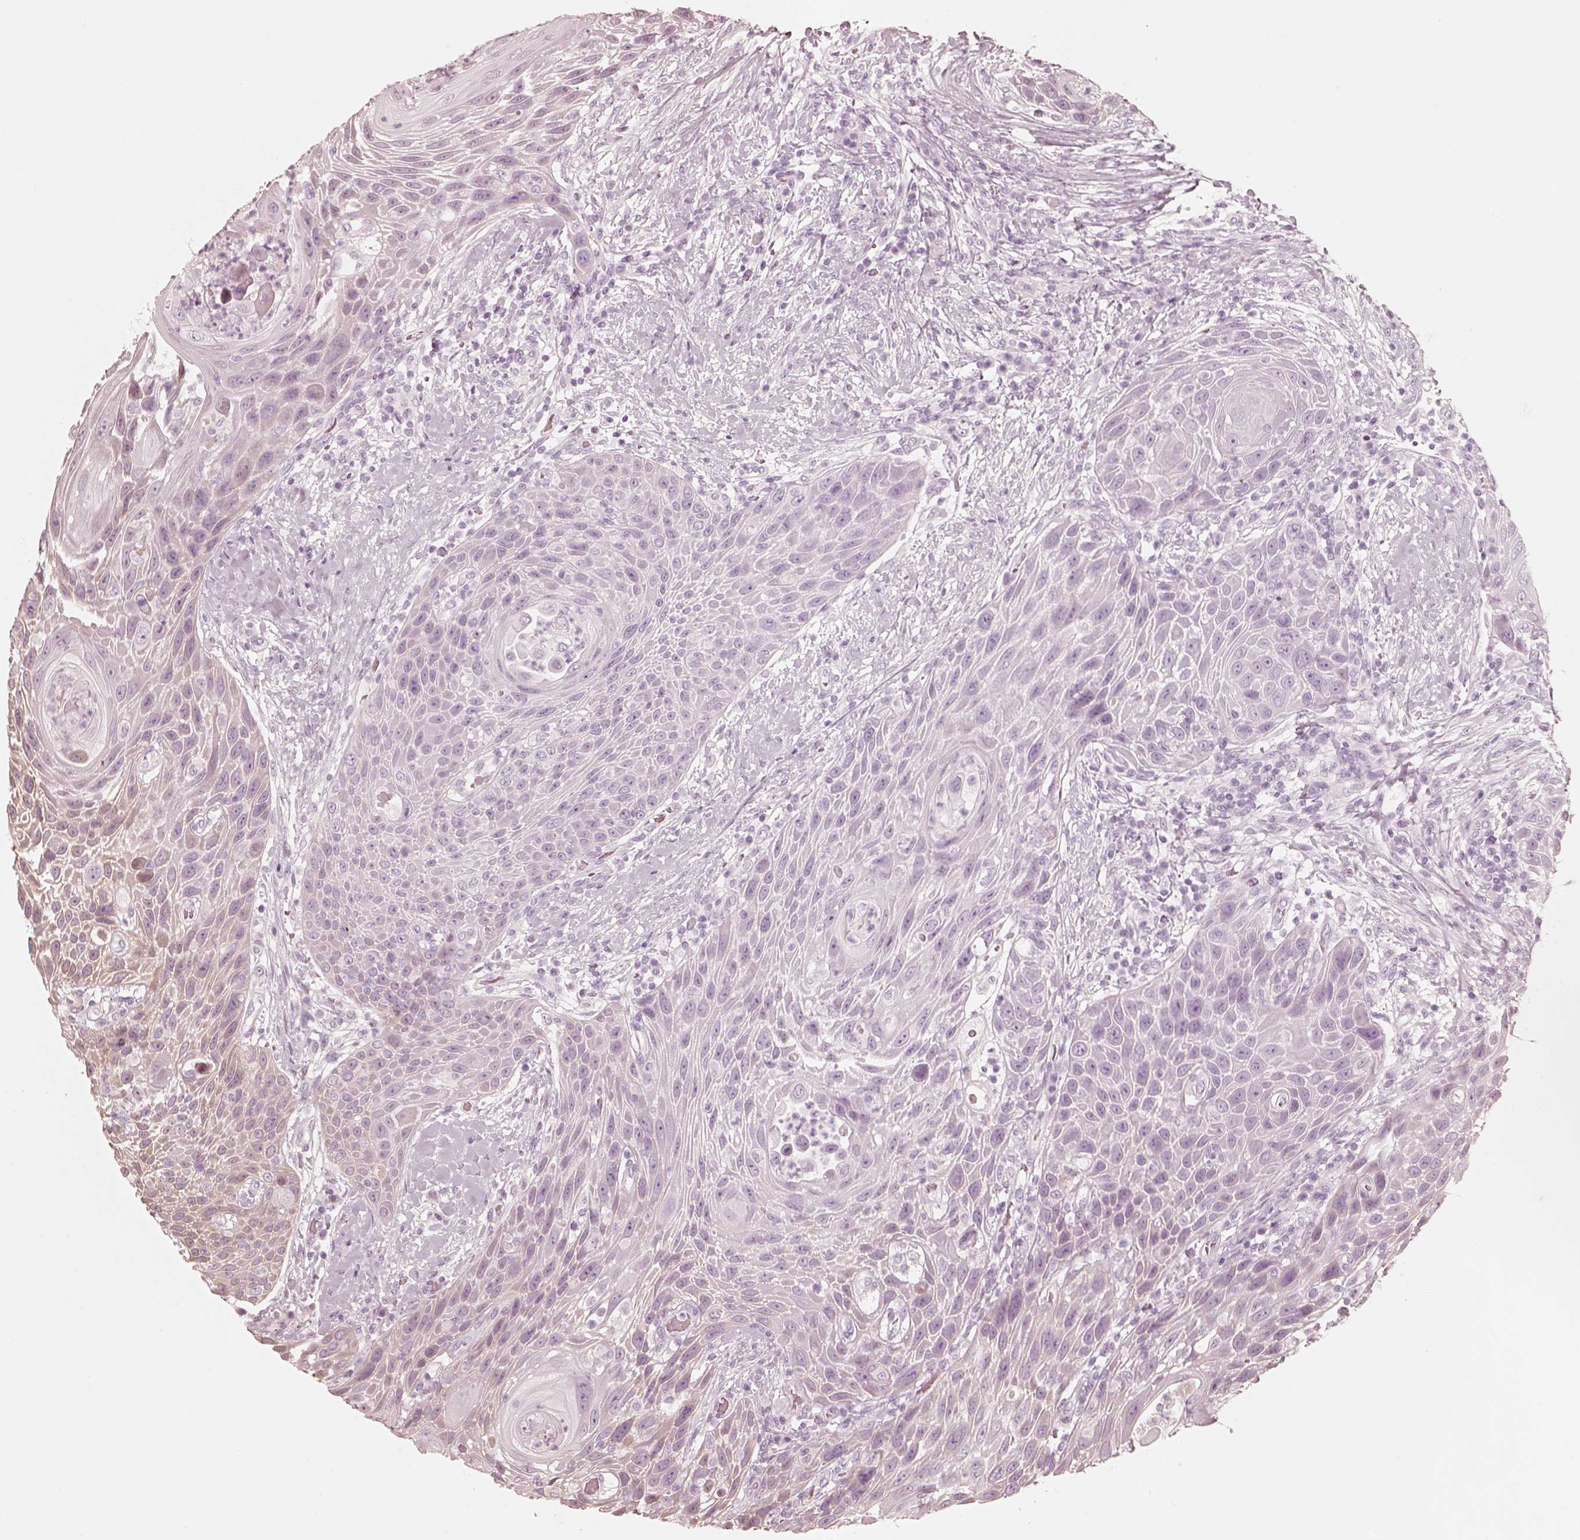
{"staining": {"intensity": "strong", "quantity": "<25%", "location": "cytoplasmic/membranous"}, "tissue": "head and neck cancer", "cell_type": "Tumor cells", "image_type": "cancer", "snomed": [{"axis": "morphology", "description": "Squamous cell carcinoma, NOS"}, {"axis": "topography", "description": "Head-Neck"}], "caption": "A brown stain shows strong cytoplasmic/membranous positivity of a protein in human head and neck squamous cell carcinoma tumor cells.", "gene": "WLS", "patient": {"sex": "male", "age": 69}}